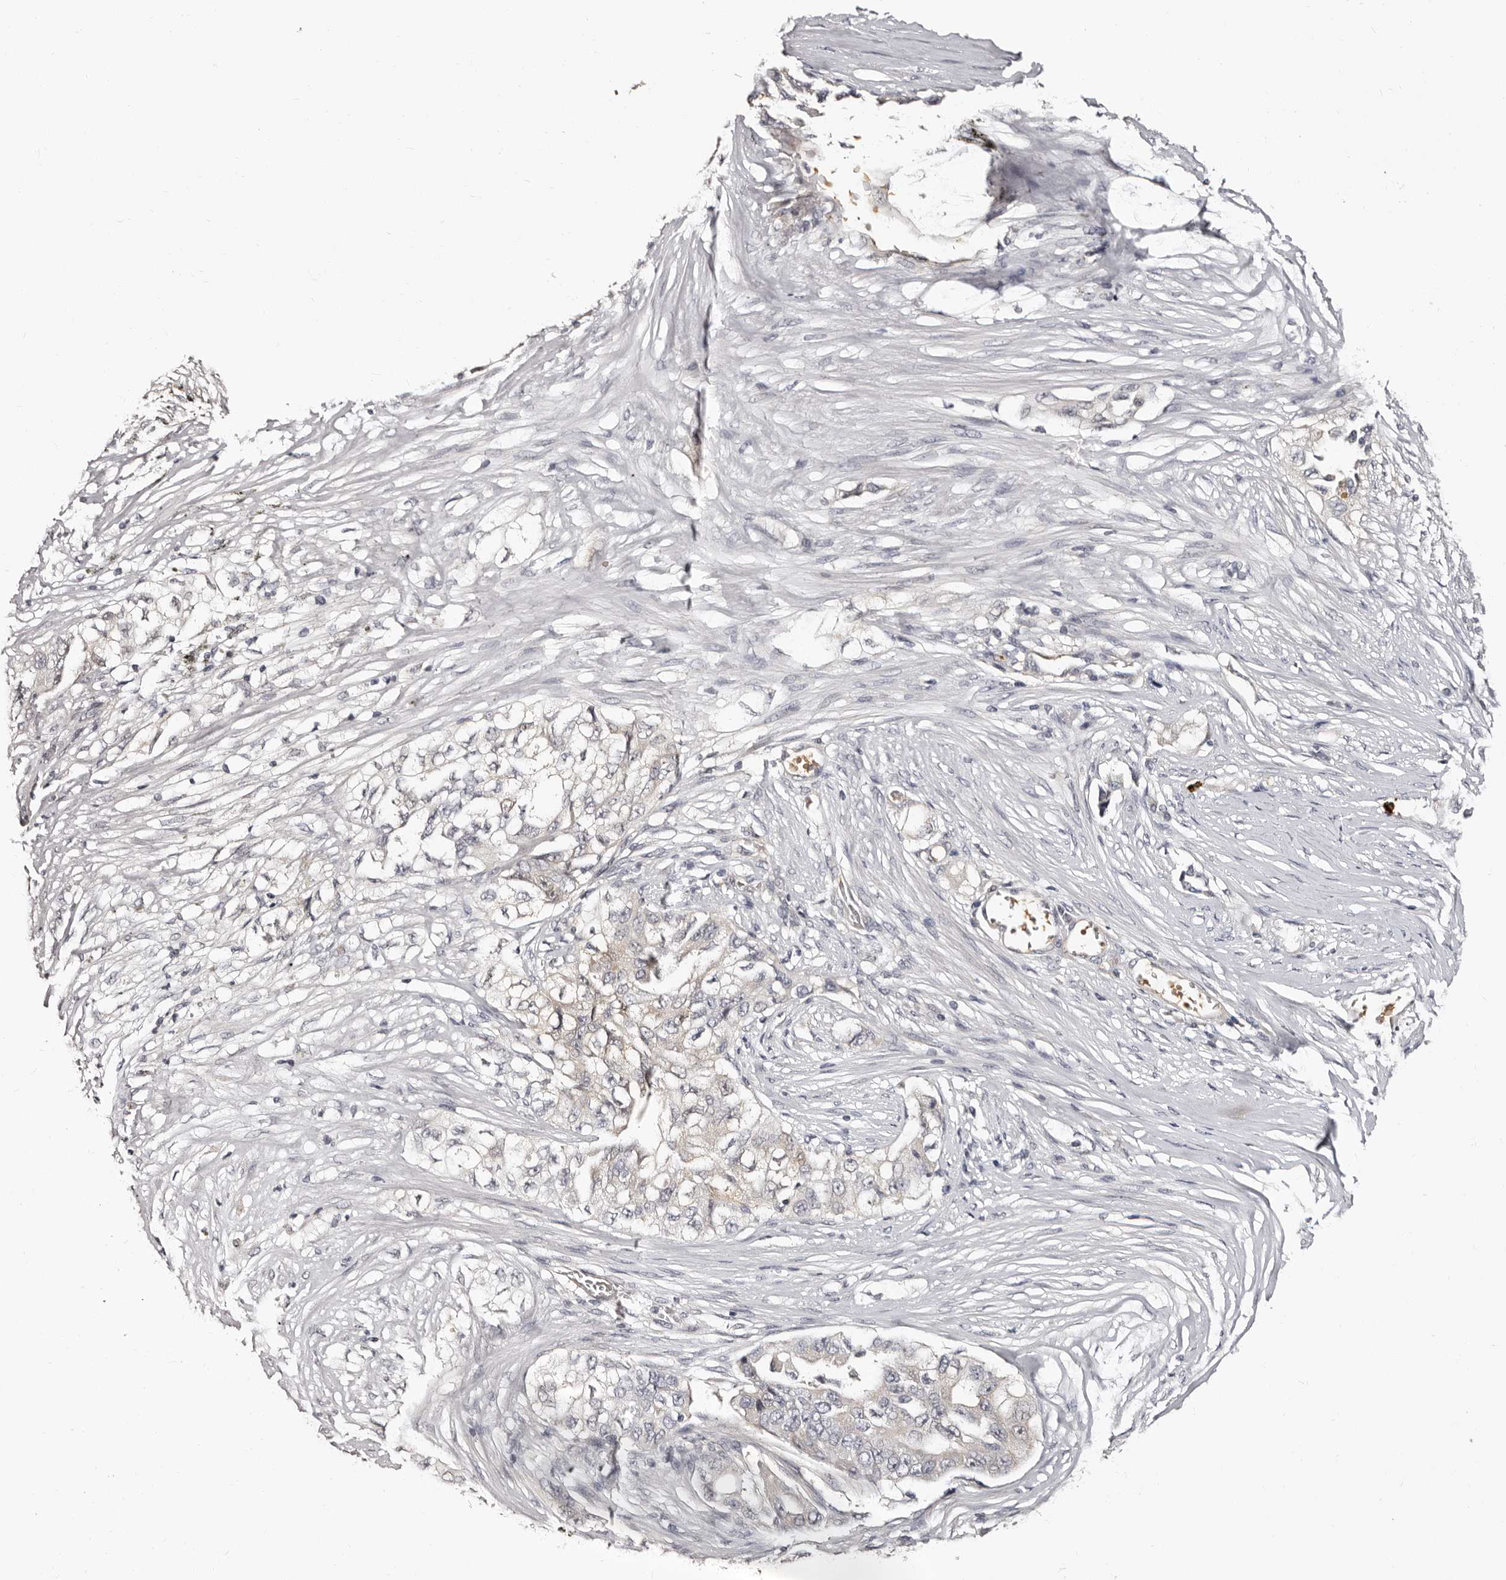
{"staining": {"intensity": "negative", "quantity": "none", "location": "none"}, "tissue": "lung cancer", "cell_type": "Tumor cells", "image_type": "cancer", "snomed": [{"axis": "morphology", "description": "Adenocarcinoma, NOS"}, {"axis": "topography", "description": "Lung"}], "caption": "Immunohistochemical staining of human lung cancer demonstrates no significant expression in tumor cells. (Brightfield microscopy of DAB IHC at high magnification).", "gene": "BPGM", "patient": {"sex": "female", "age": 51}}